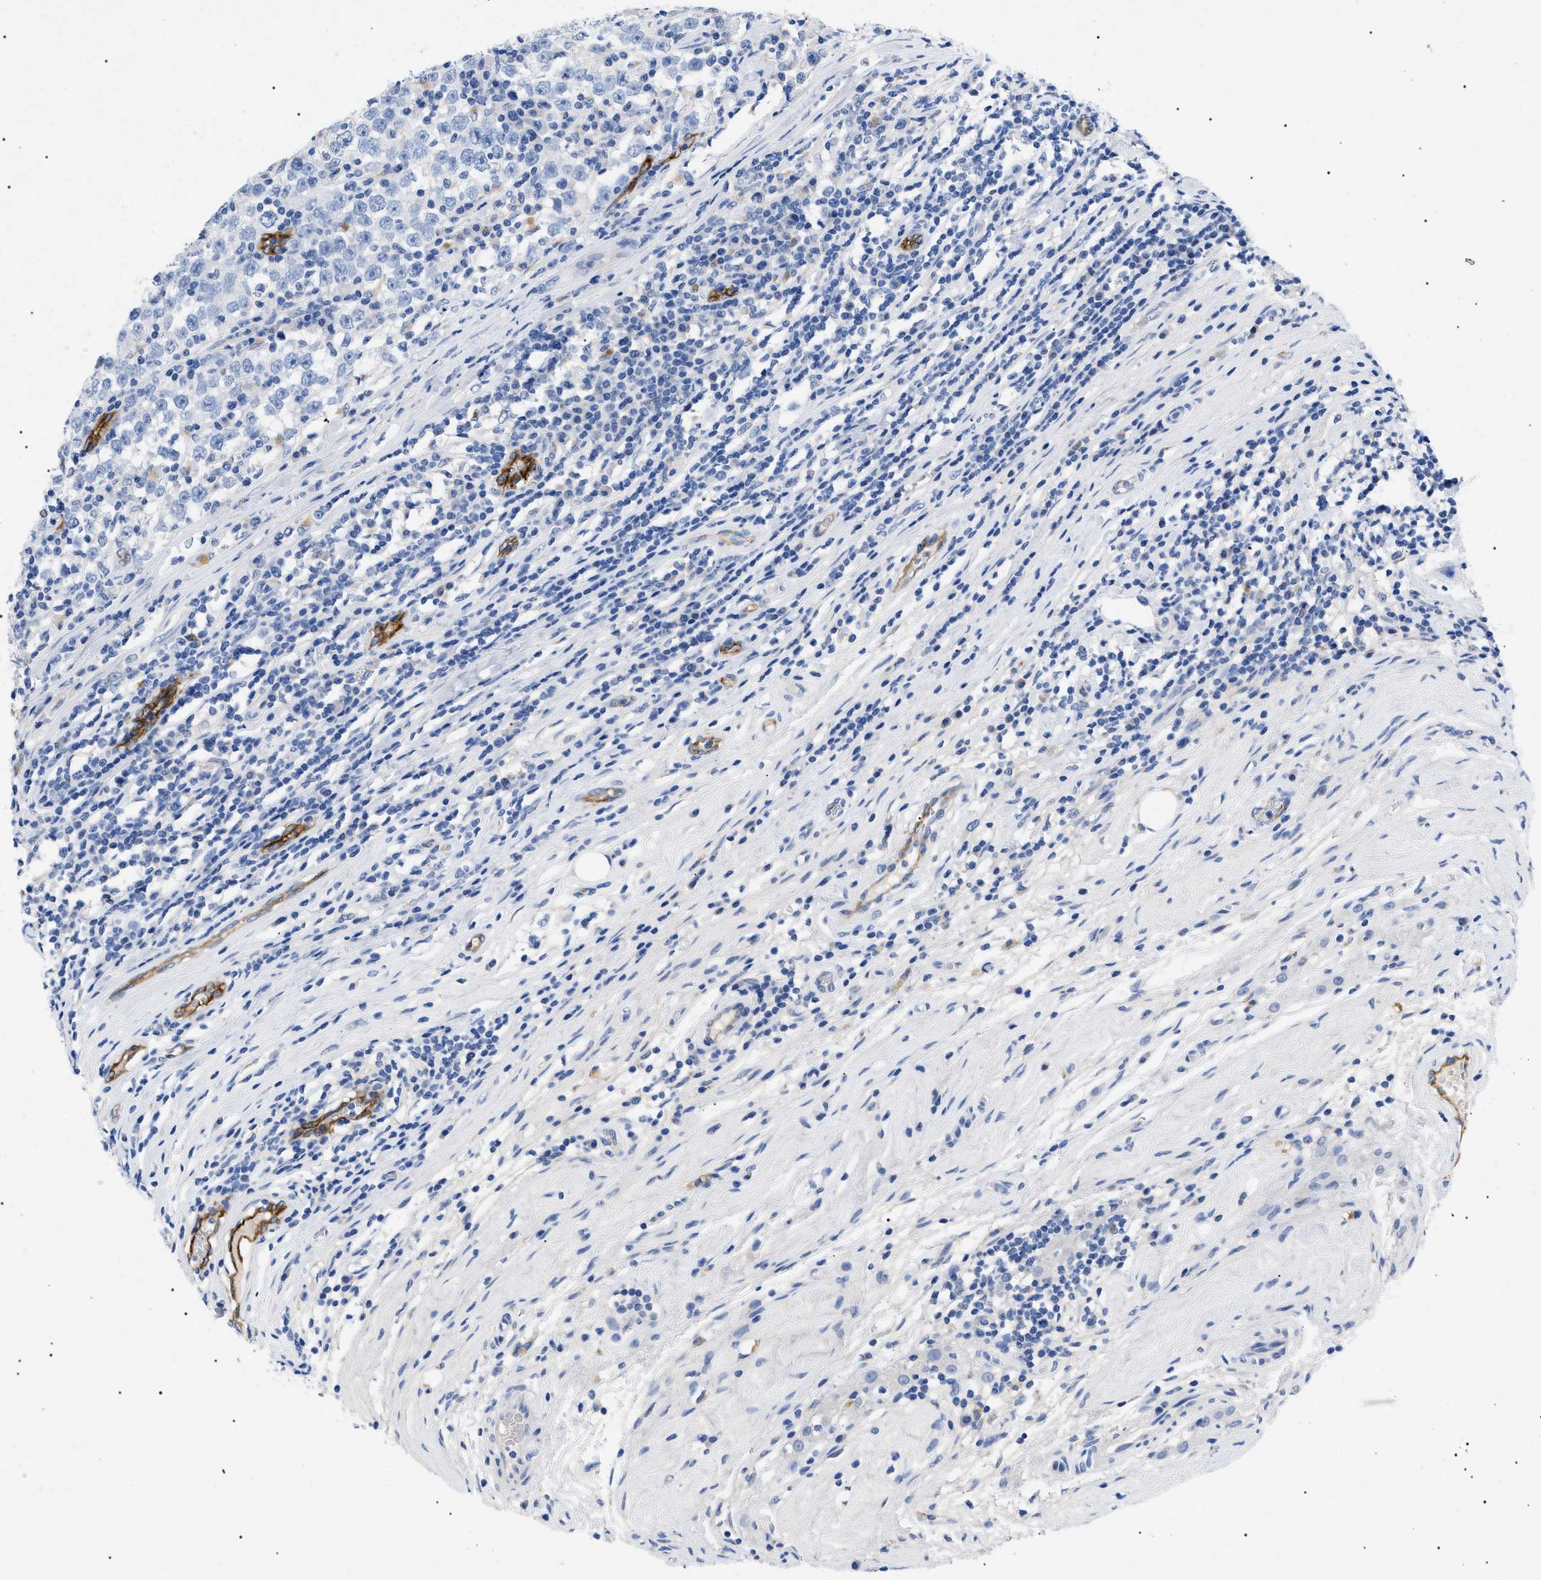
{"staining": {"intensity": "negative", "quantity": "none", "location": "none"}, "tissue": "testis cancer", "cell_type": "Tumor cells", "image_type": "cancer", "snomed": [{"axis": "morphology", "description": "Seminoma, NOS"}, {"axis": "topography", "description": "Testis"}], "caption": "Histopathology image shows no significant protein positivity in tumor cells of testis cancer.", "gene": "ACKR1", "patient": {"sex": "male", "age": 43}}